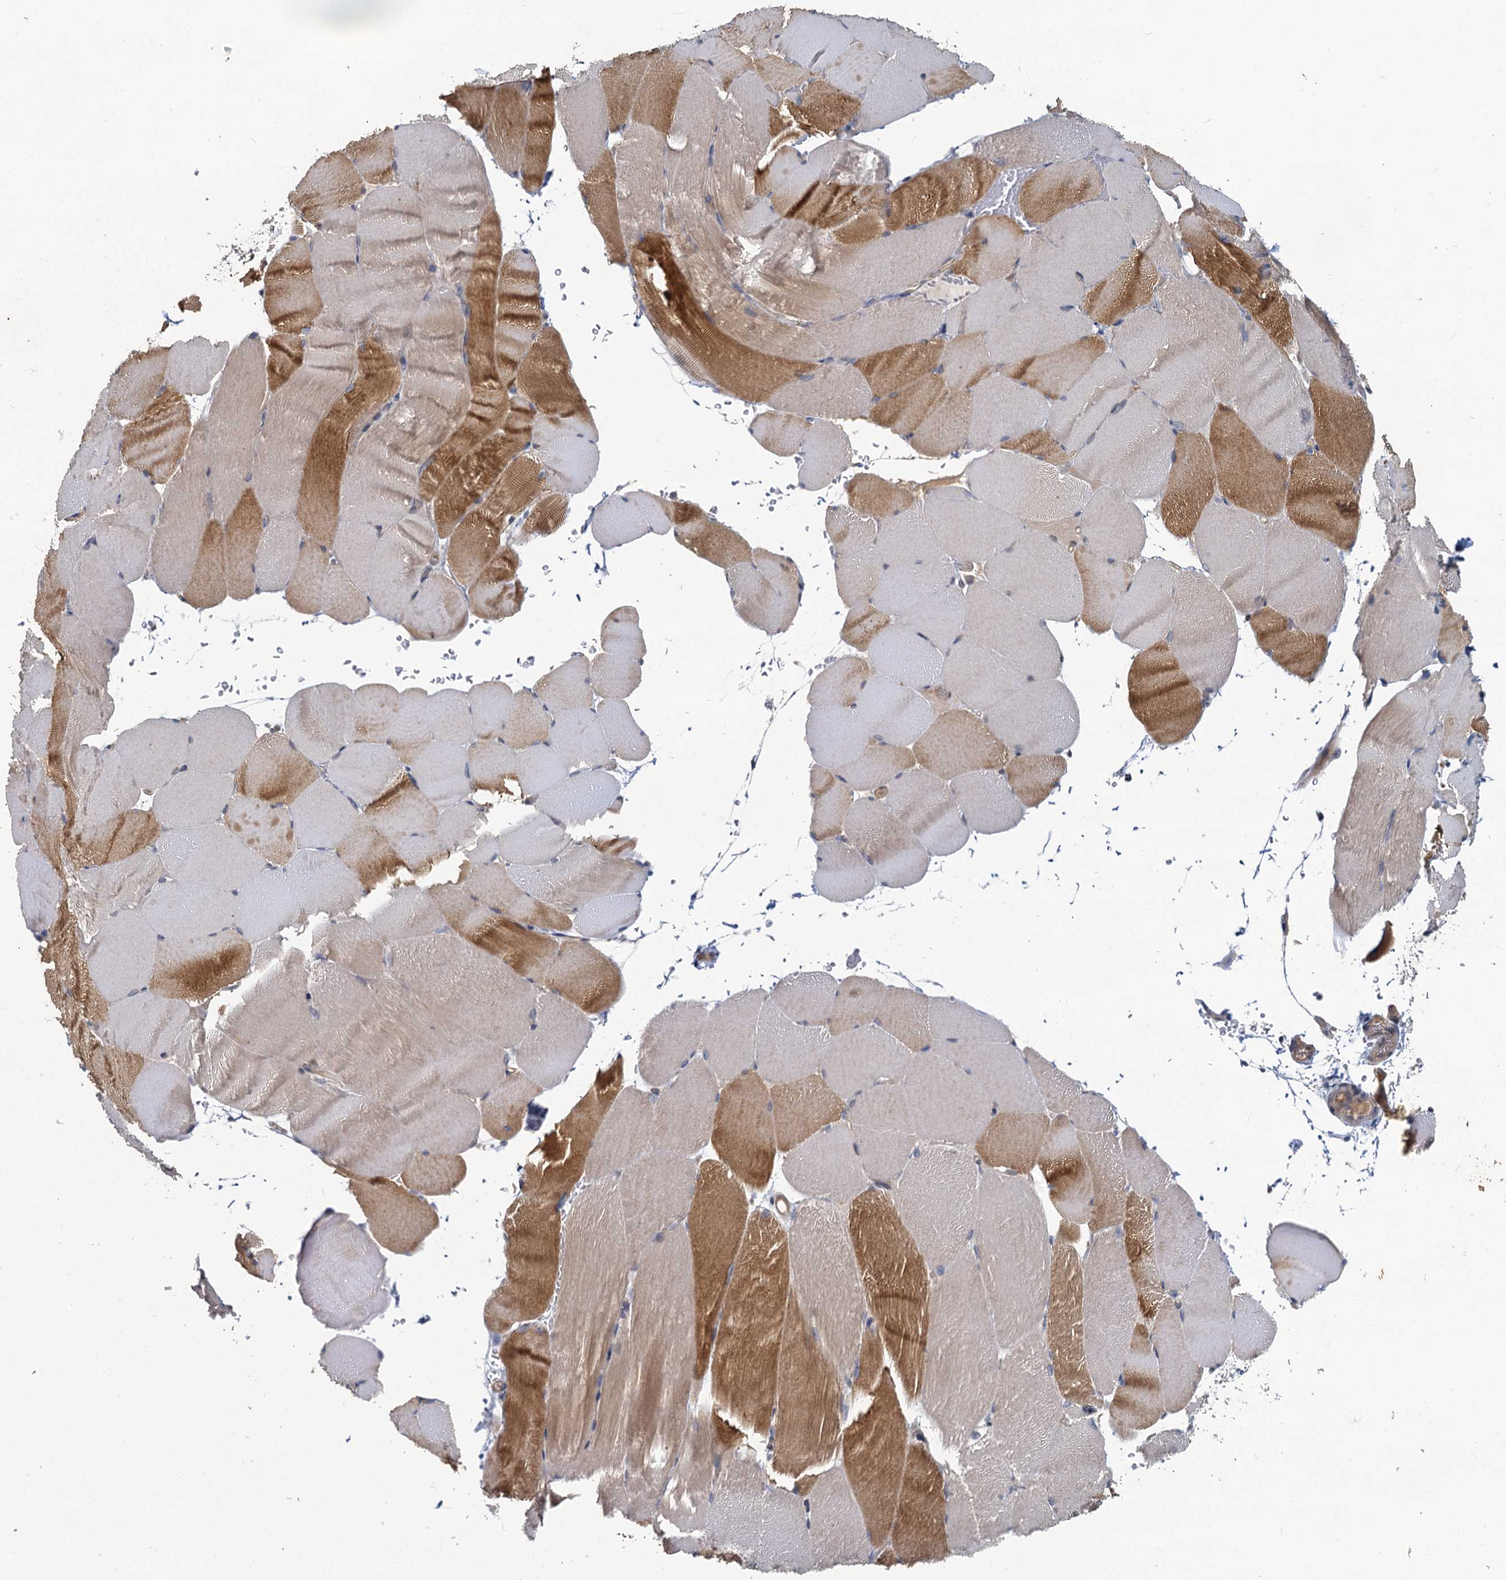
{"staining": {"intensity": "moderate", "quantity": "<25%", "location": "cytoplasmic/membranous"}, "tissue": "skeletal muscle", "cell_type": "Myocytes", "image_type": "normal", "snomed": [{"axis": "morphology", "description": "Normal tissue, NOS"}, {"axis": "topography", "description": "Skeletal muscle"}, {"axis": "topography", "description": "Parathyroid gland"}], "caption": "Immunohistochemistry histopathology image of normal human skeletal muscle stained for a protein (brown), which exhibits low levels of moderate cytoplasmic/membranous staining in approximately <25% of myocytes.", "gene": "ZNF324", "patient": {"sex": "female", "age": 37}}